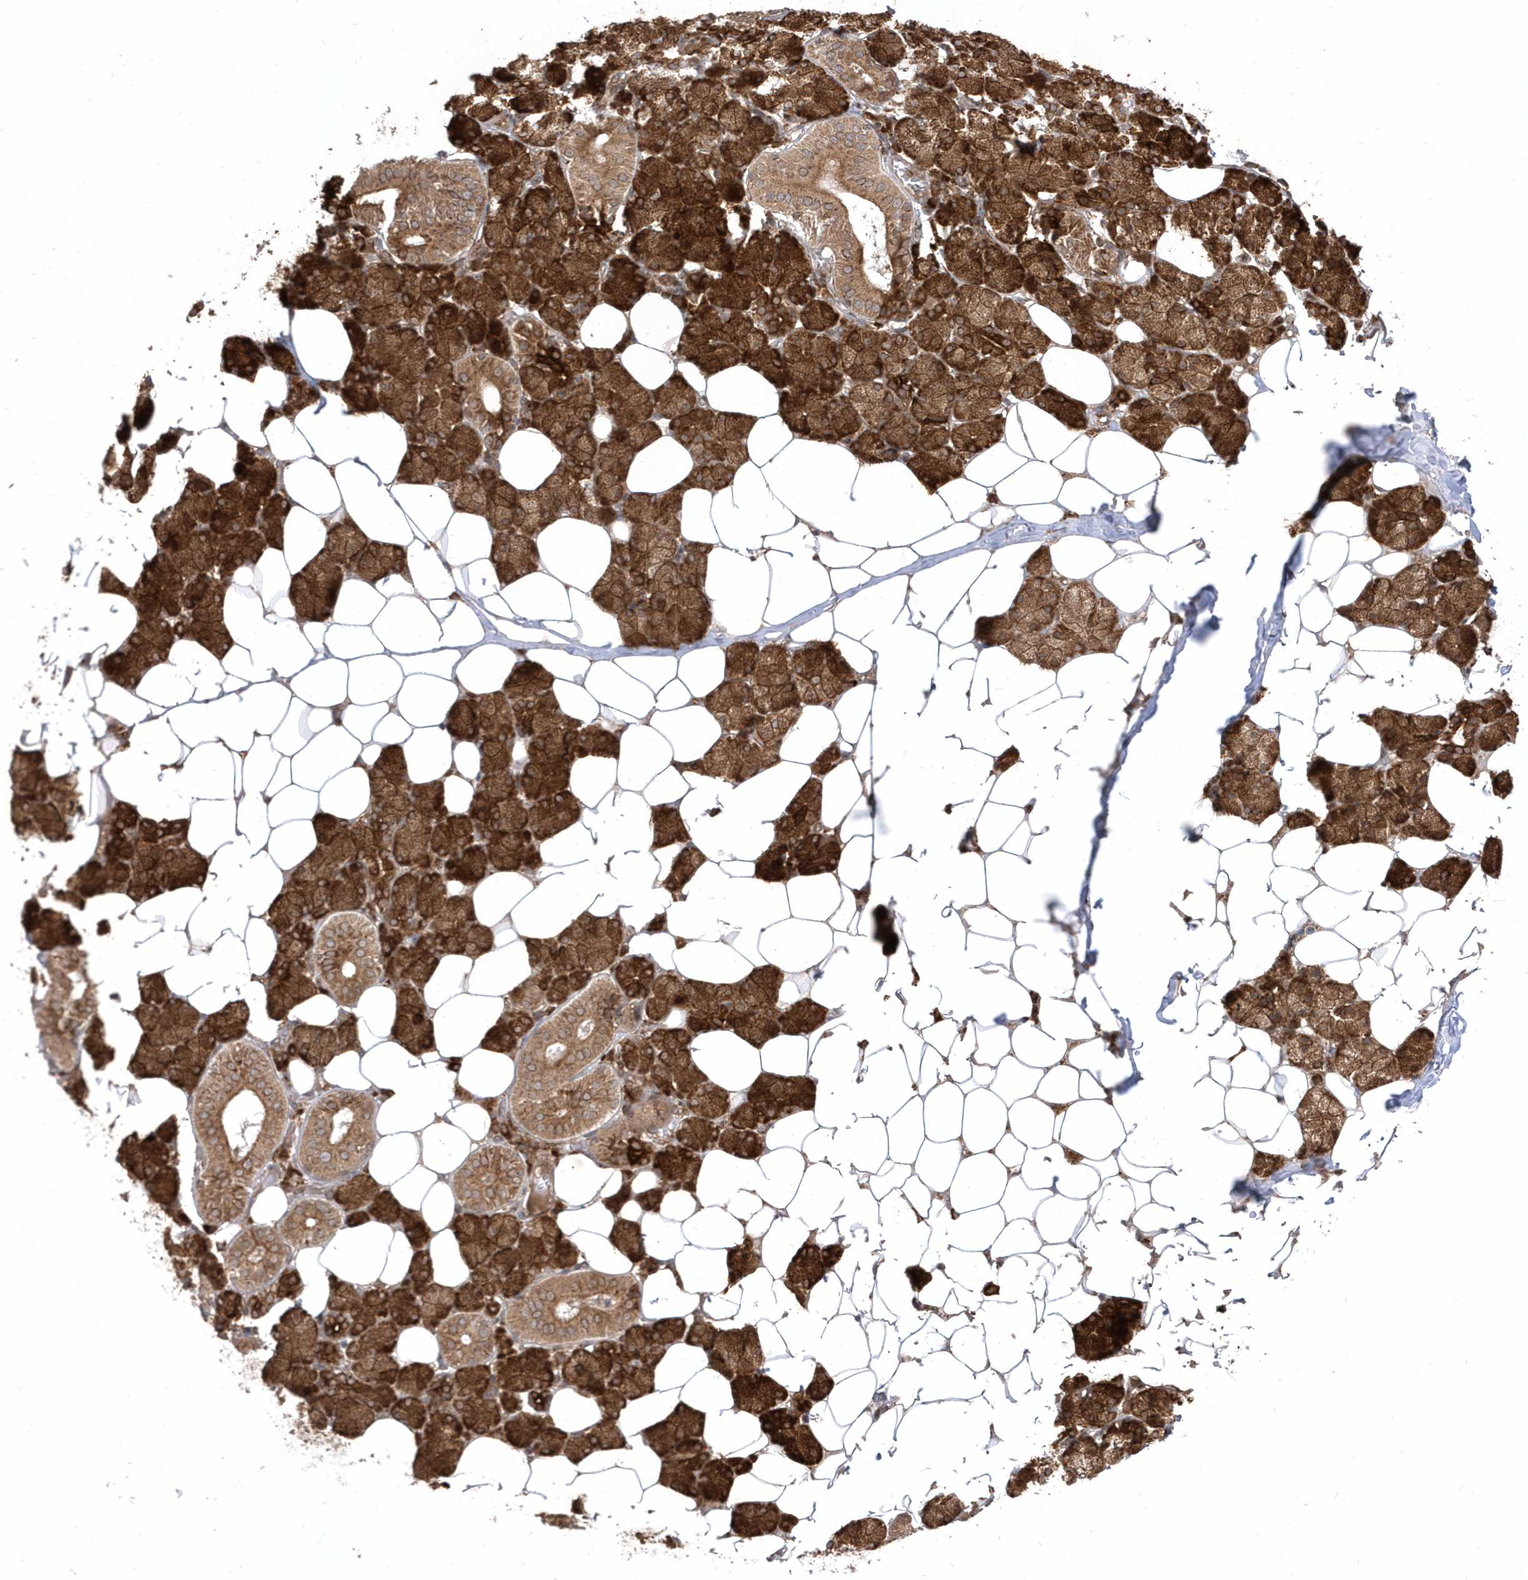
{"staining": {"intensity": "strong", "quantity": ">75%", "location": "cytoplasmic/membranous"}, "tissue": "salivary gland", "cell_type": "Glandular cells", "image_type": "normal", "snomed": [{"axis": "morphology", "description": "Normal tissue, NOS"}, {"axis": "topography", "description": "Salivary gland"}], "caption": "Immunohistochemical staining of benign human salivary gland demonstrates strong cytoplasmic/membranous protein positivity in about >75% of glandular cells. (DAB IHC with brightfield microscopy, high magnification).", "gene": "EPC2", "patient": {"sex": "female", "age": 33}}